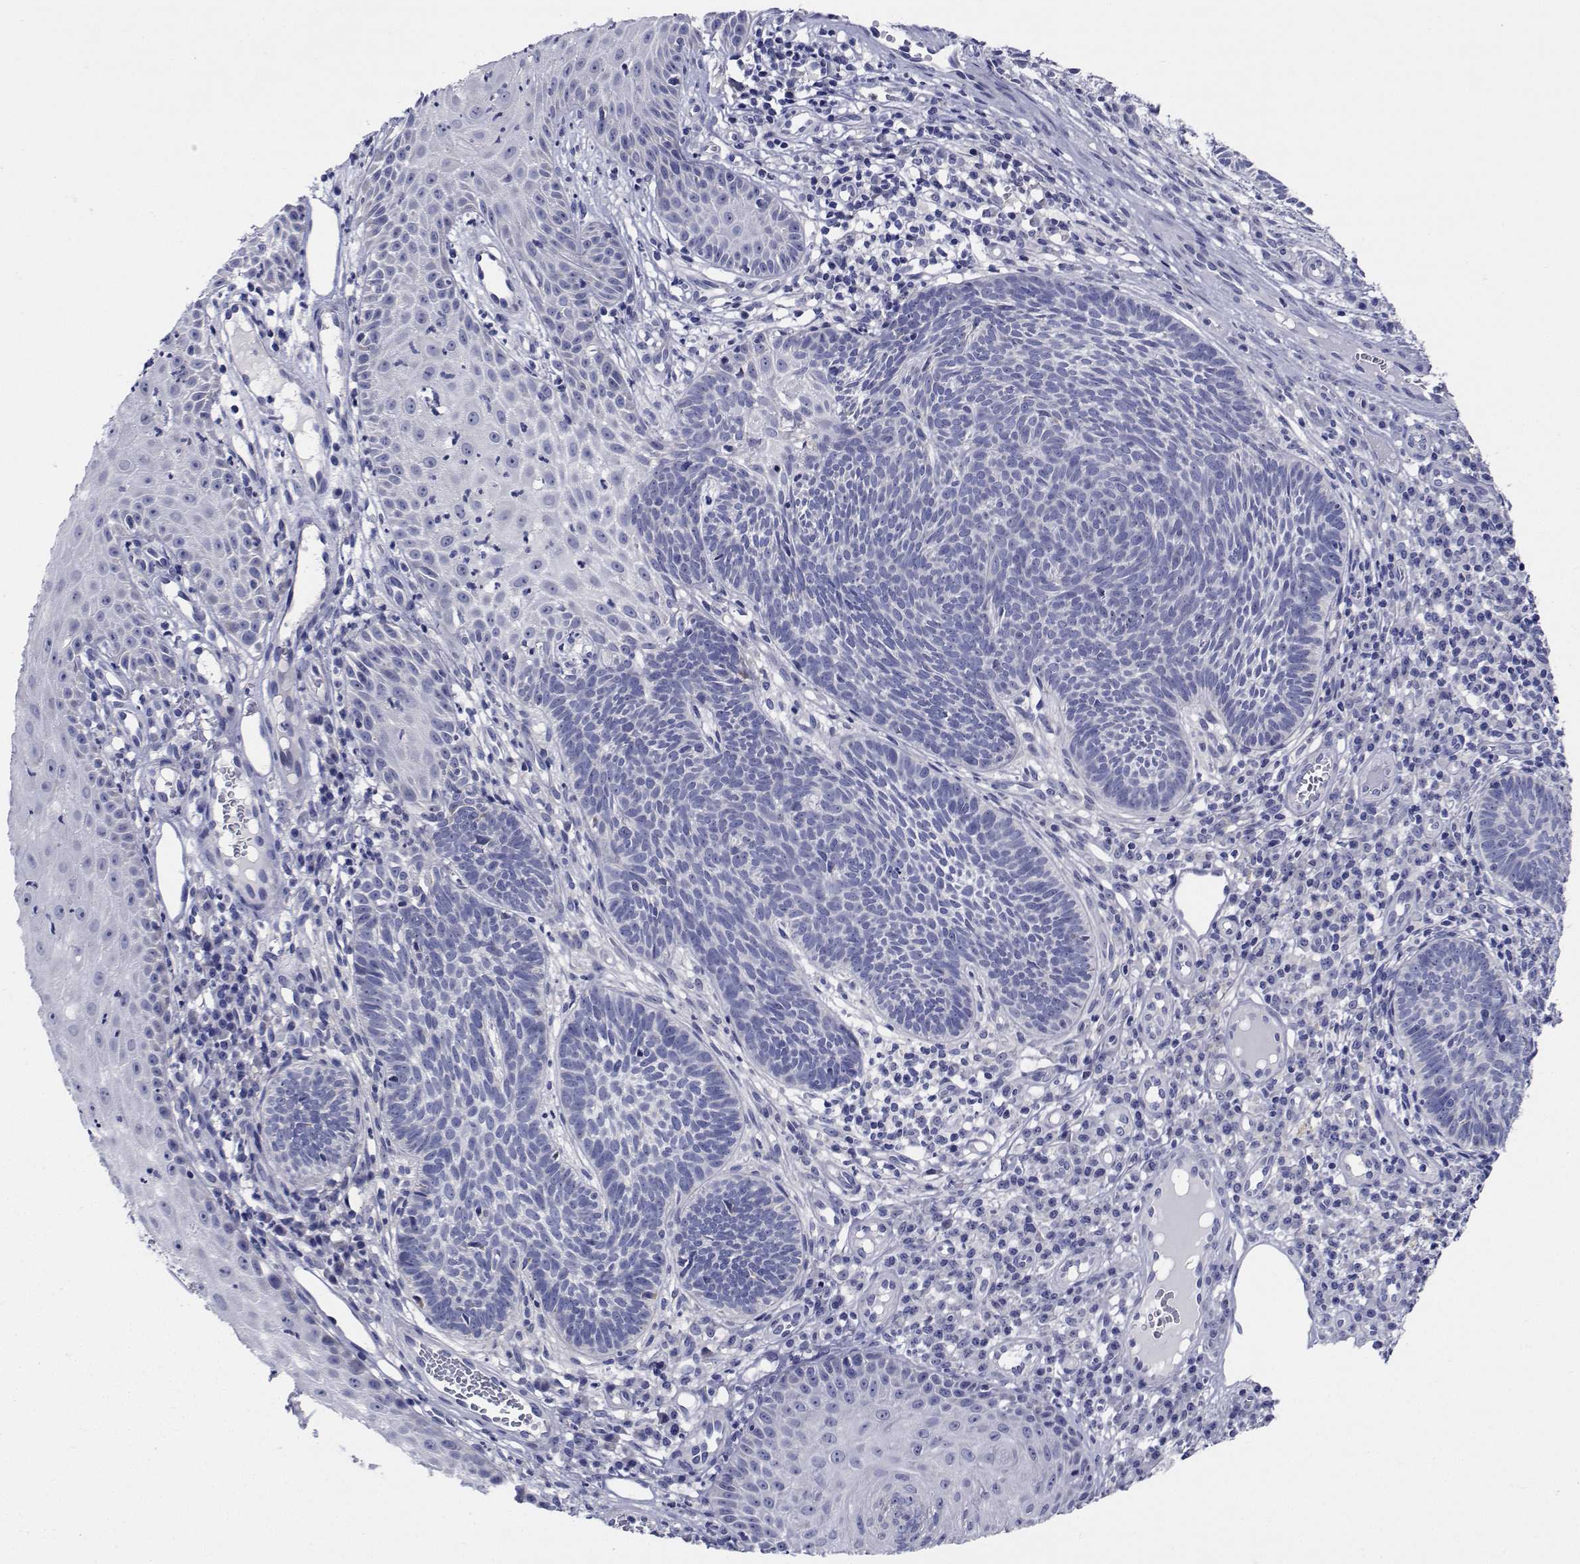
{"staining": {"intensity": "negative", "quantity": "none", "location": "none"}, "tissue": "skin cancer", "cell_type": "Tumor cells", "image_type": "cancer", "snomed": [{"axis": "morphology", "description": "Basal cell carcinoma"}, {"axis": "topography", "description": "Skin"}], "caption": "Immunohistochemistry (IHC) of human skin cancer exhibits no expression in tumor cells. Brightfield microscopy of immunohistochemistry (IHC) stained with DAB (3,3'-diaminobenzidine) (brown) and hematoxylin (blue), captured at high magnification.", "gene": "CDHR3", "patient": {"sex": "male", "age": 59}}